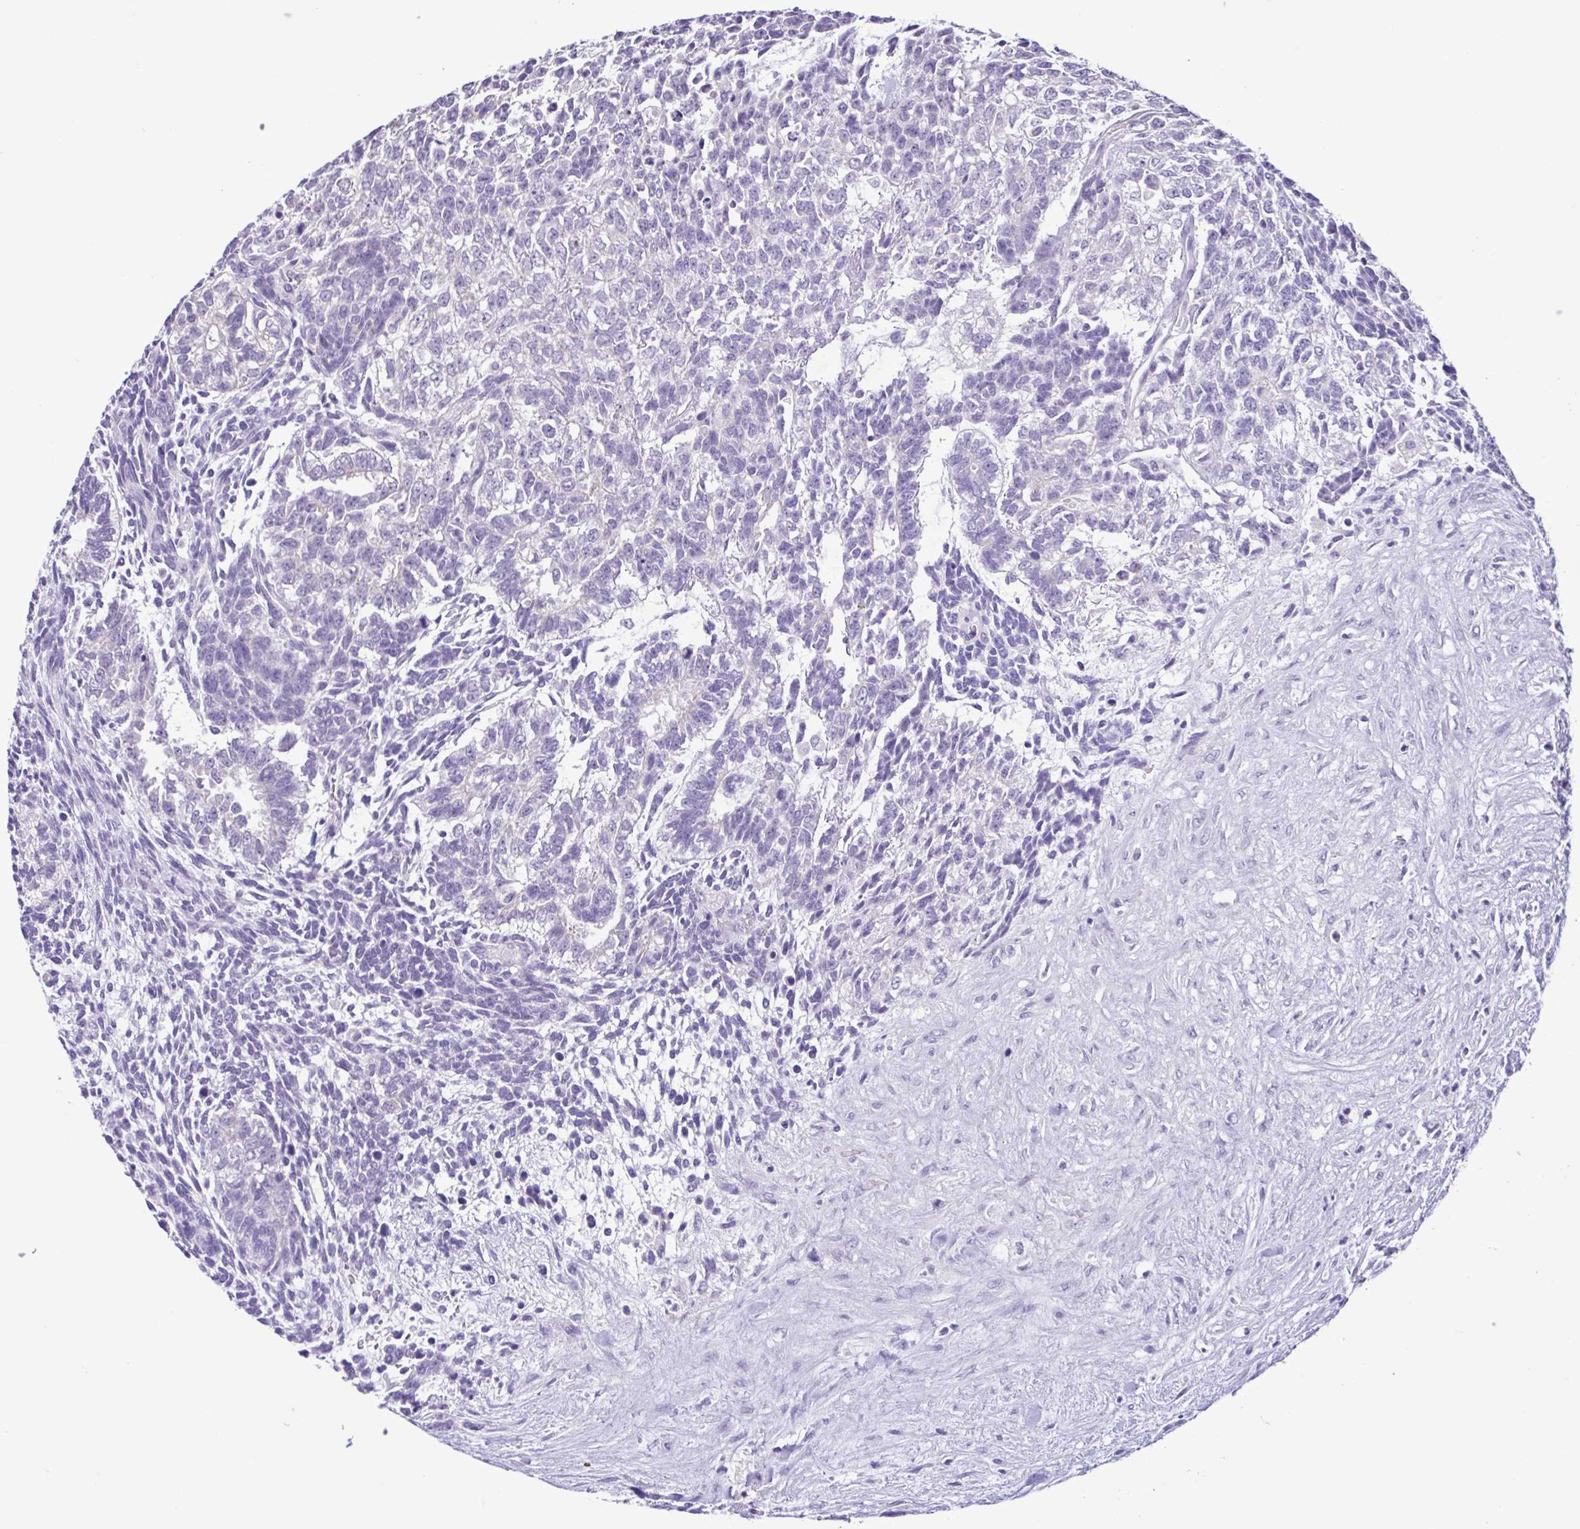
{"staining": {"intensity": "negative", "quantity": "none", "location": "none"}, "tissue": "testis cancer", "cell_type": "Tumor cells", "image_type": "cancer", "snomed": [{"axis": "morphology", "description": "Carcinoma, Embryonal, NOS"}, {"axis": "topography", "description": "Testis"}], "caption": "High magnification brightfield microscopy of testis cancer stained with DAB (brown) and counterstained with hematoxylin (blue): tumor cells show no significant positivity.", "gene": "CBY2", "patient": {"sex": "male", "age": 23}}